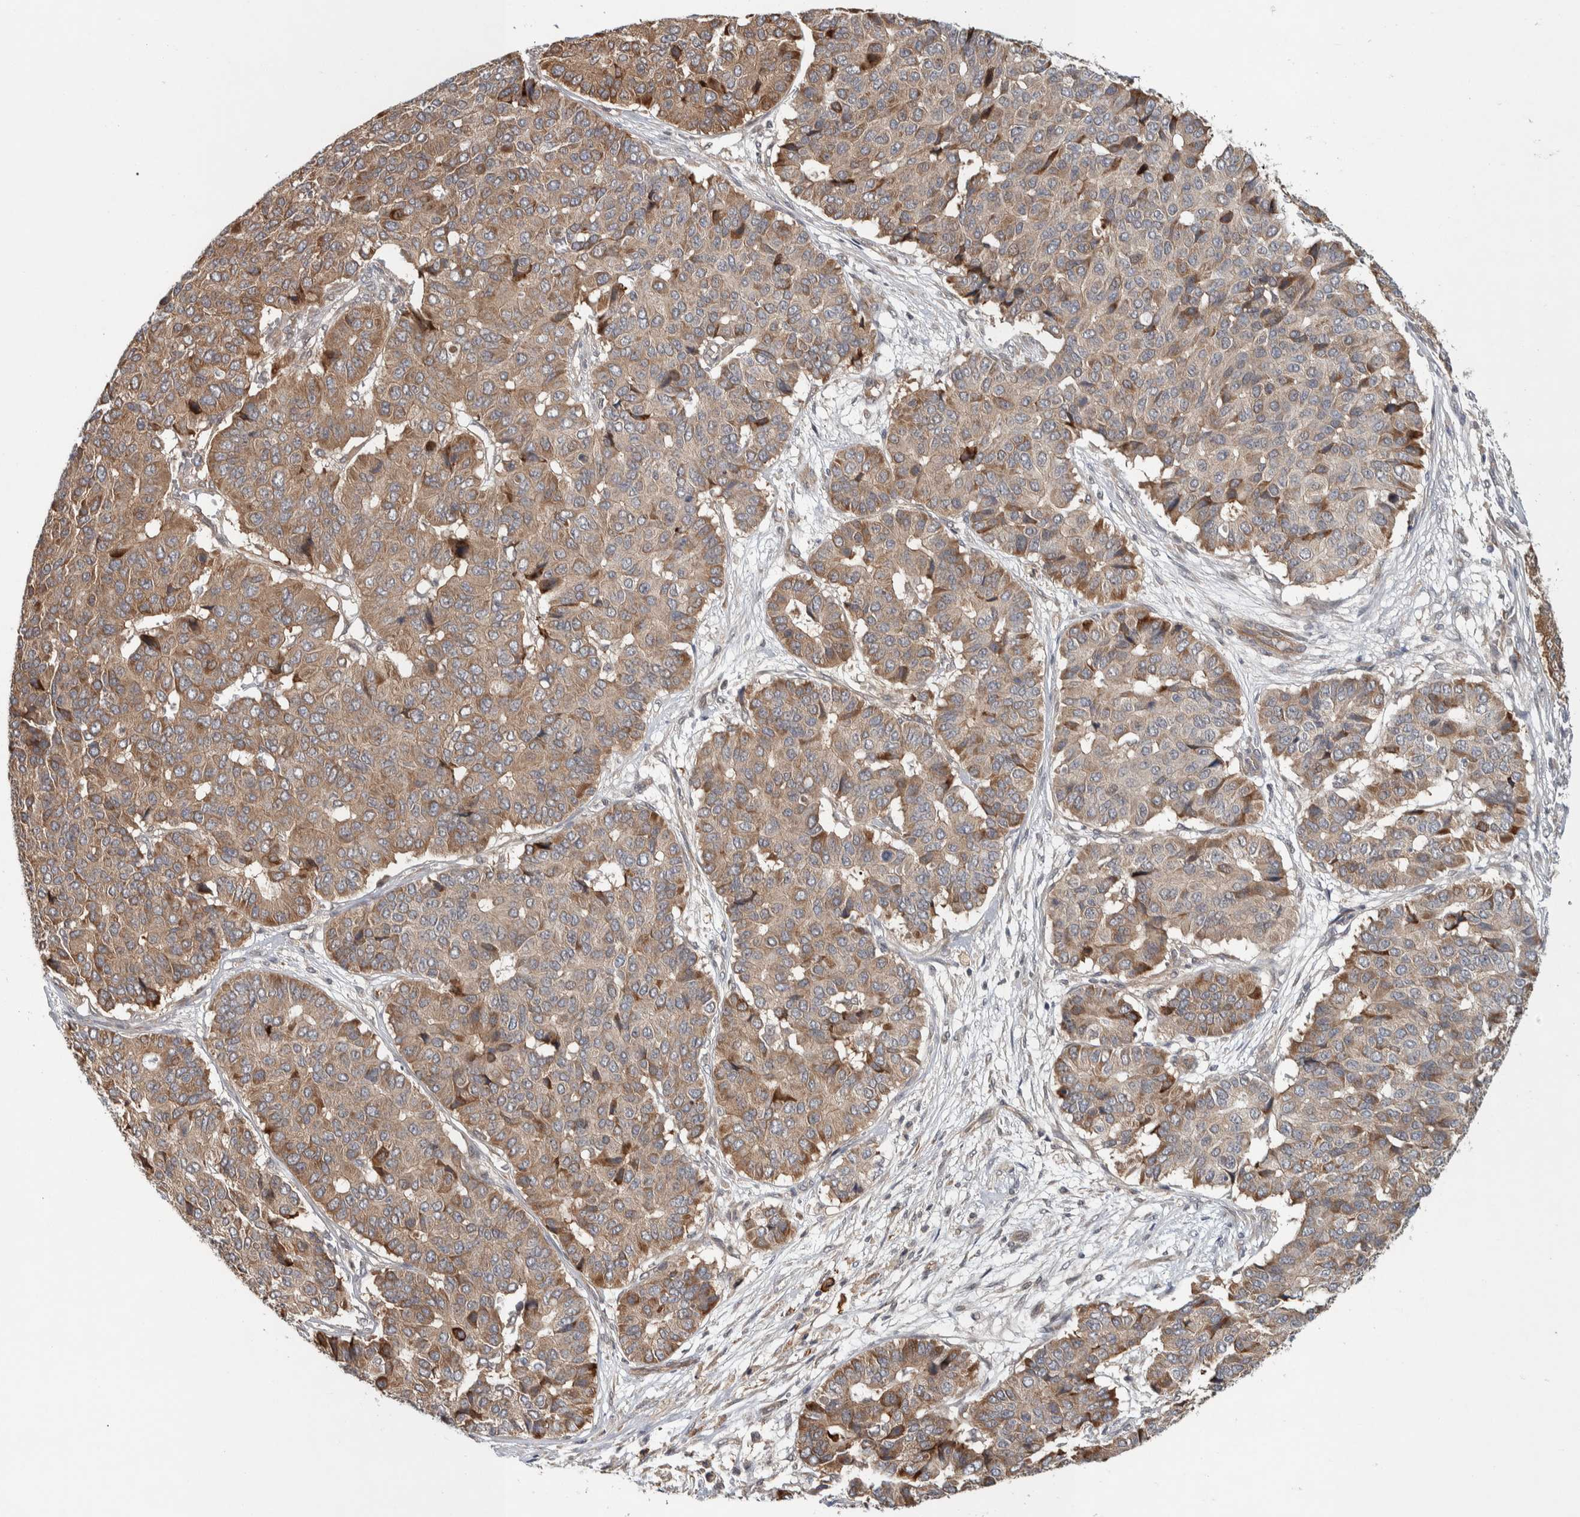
{"staining": {"intensity": "weak", "quantity": ">75%", "location": "cytoplasmic/membranous"}, "tissue": "pancreatic cancer", "cell_type": "Tumor cells", "image_type": "cancer", "snomed": [{"axis": "morphology", "description": "Adenocarcinoma, NOS"}, {"axis": "topography", "description": "Pancreas"}], "caption": "Brown immunohistochemical staining in human pancreatic cancer exhibits weak cytoplasmic/membranous positivity in approximately >75% of tumor cells.", "gene": "TBC1D31", "patient": {"sex": "male", "age": 50}}